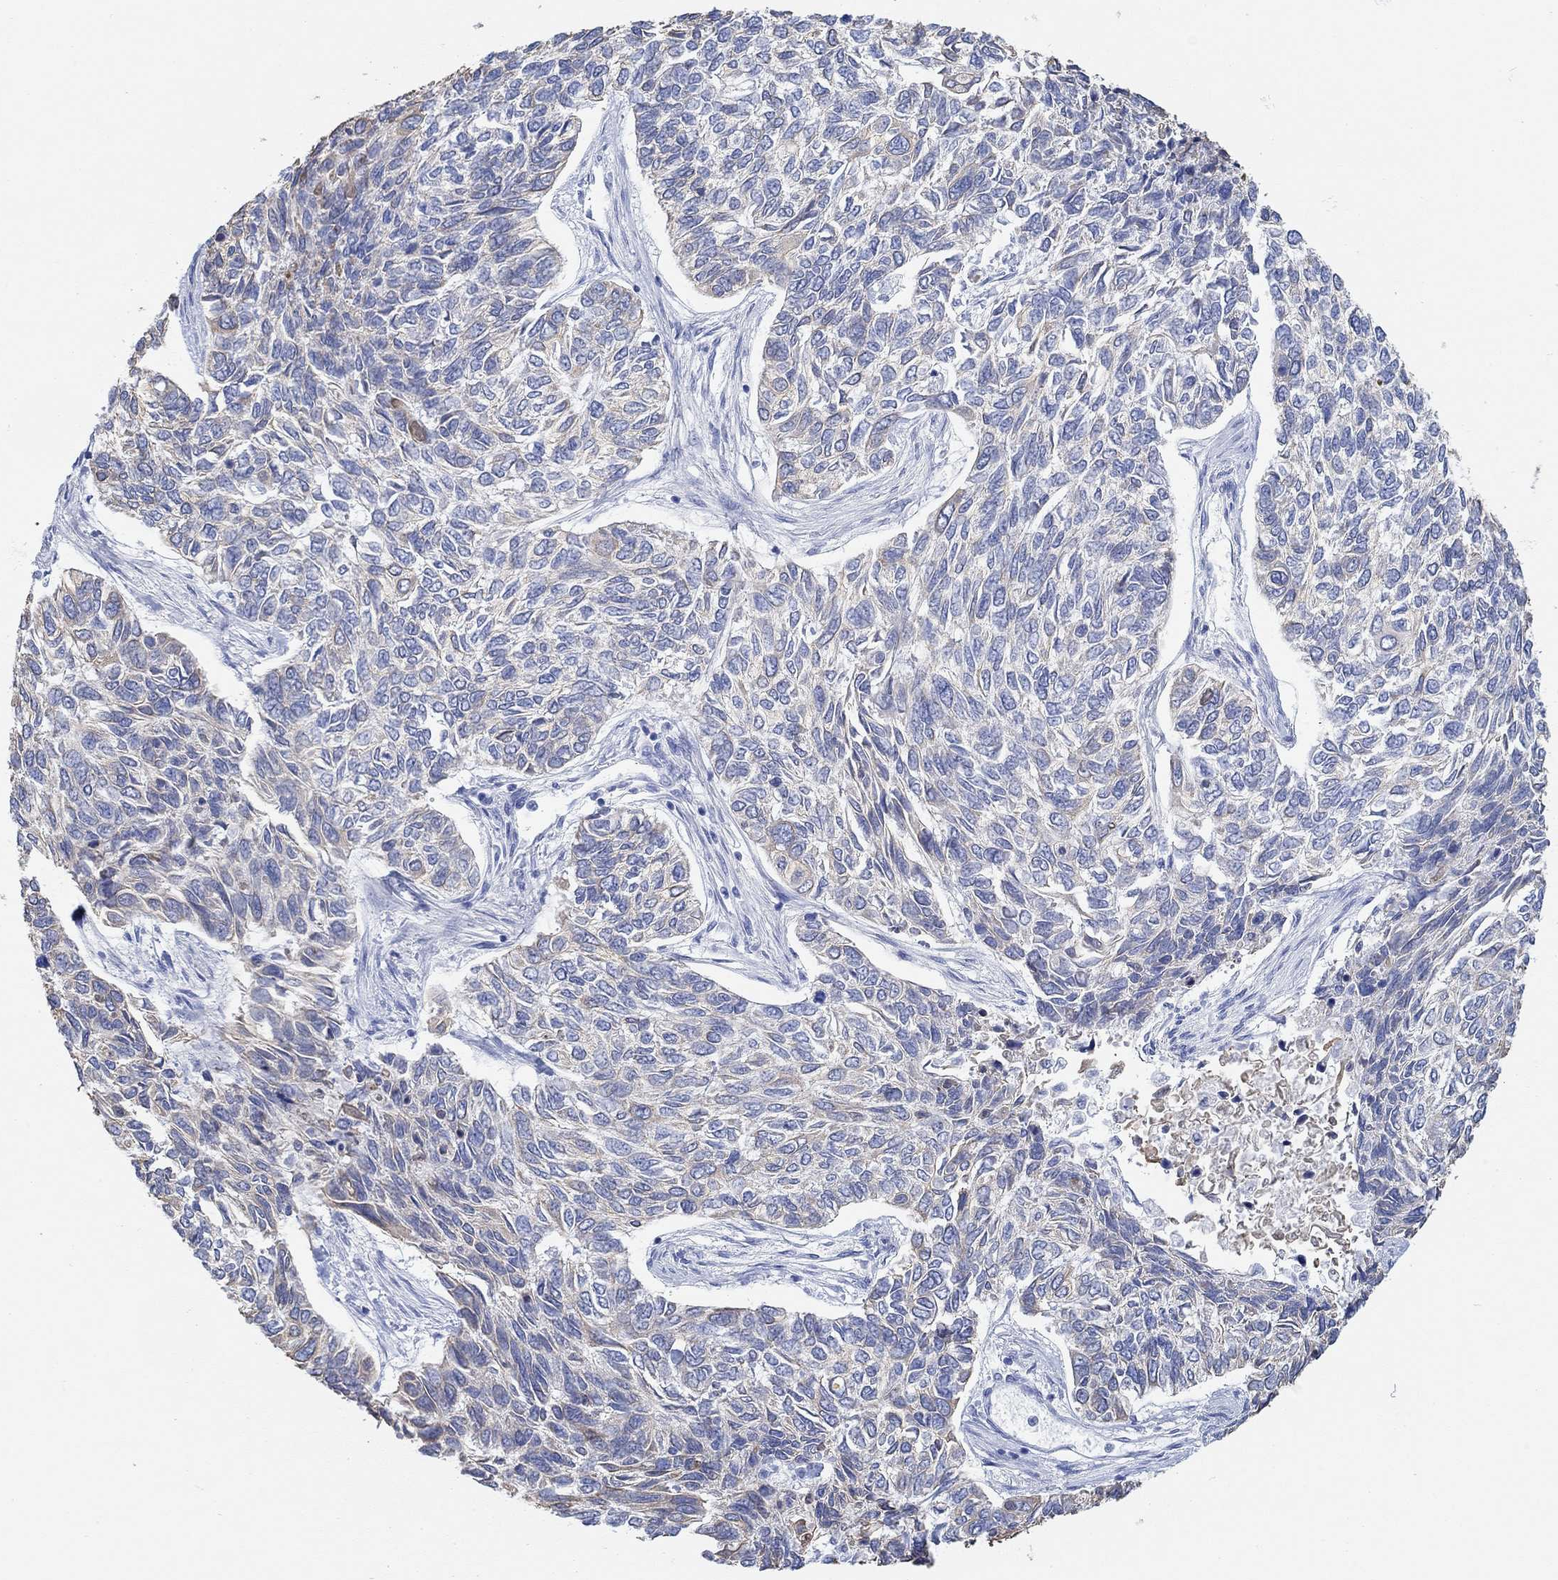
{"staining": {"intensity": "weak", "quantity": "<25%", "location": "cytoplasmic/membranous"}, "tissue": "skin cancer", "cell_type": "Tumor cells", "image_type": "cancer", "snomed": [{"axis": "morphology", "description": "Basal cell carcinoma"}, {"axis": "topography", "description": "Skin"}], "caption": "The immunohistochemistry micrograph has no significant positivity in tumor cells of skin cancer (basal cell carcinoma) tissue.", "gene": "AK8", "patient": {"sex": "female", "age": 65}}